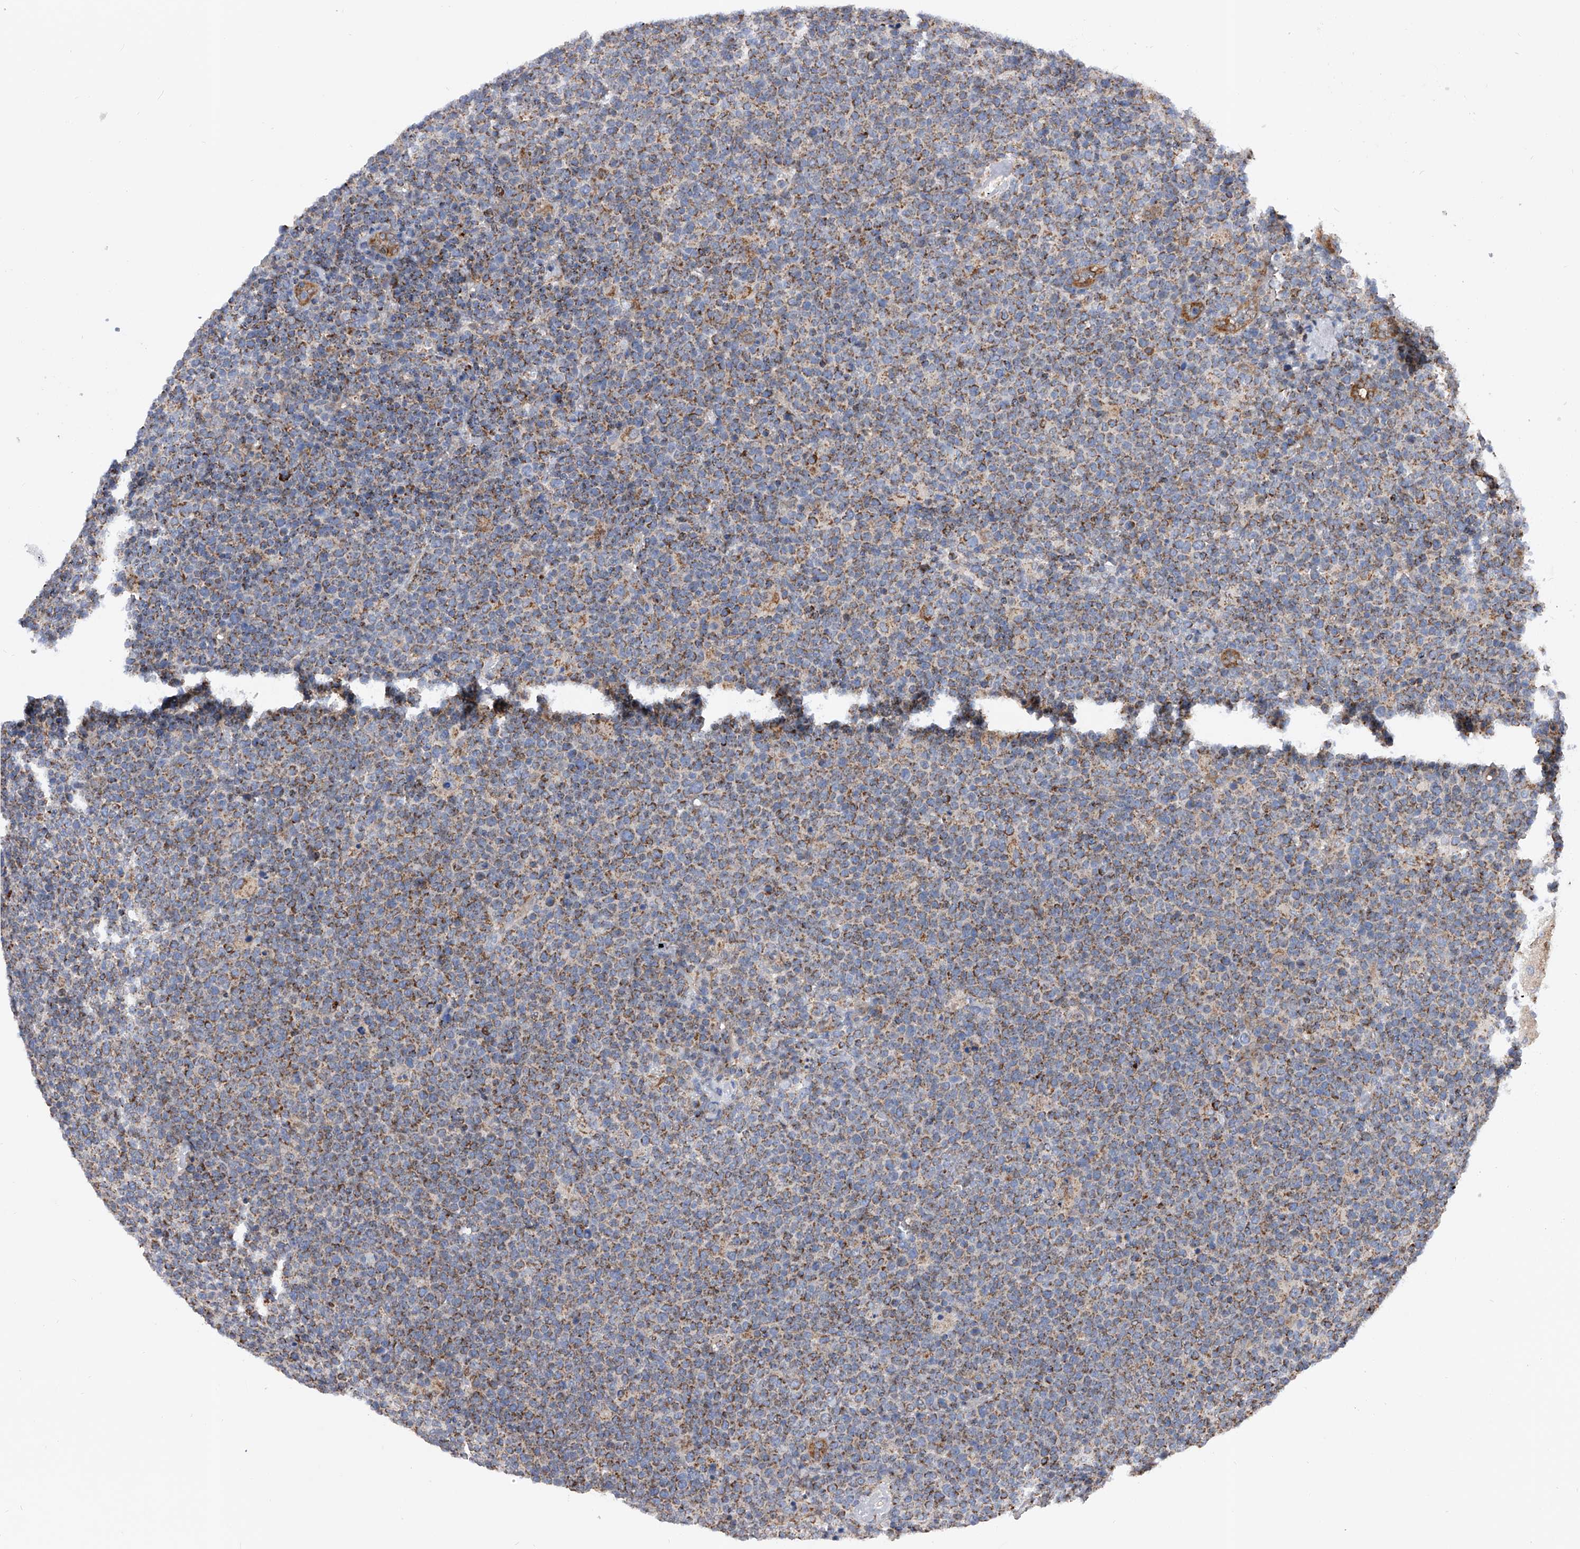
{"staining": {"intensity": "moderate", "quantity": ">75%", "location": "cytoplasmic/membranous"}, "tissue": "lymphoma", "cell_type": "Tumor cells", "image_type": "cancer", "snomed": [{"axis": "morphology", "description": "Malignant lymphoma, non-Hodgkin's type, High grade"}, {"axis": "topography", "description": "Lymph node"}], "caption": "IHC image of neoplastic tissue: lymphoma stained using immunohistochemistry reveals medium levels of moderate protein expression localized specifically in the cytoplasmic/membranous of tumor cells, appearing as a cytoplasmic/membranous brown color.", "gene": "PDSS2", "patient": {"sex": "male", "age": 61}}